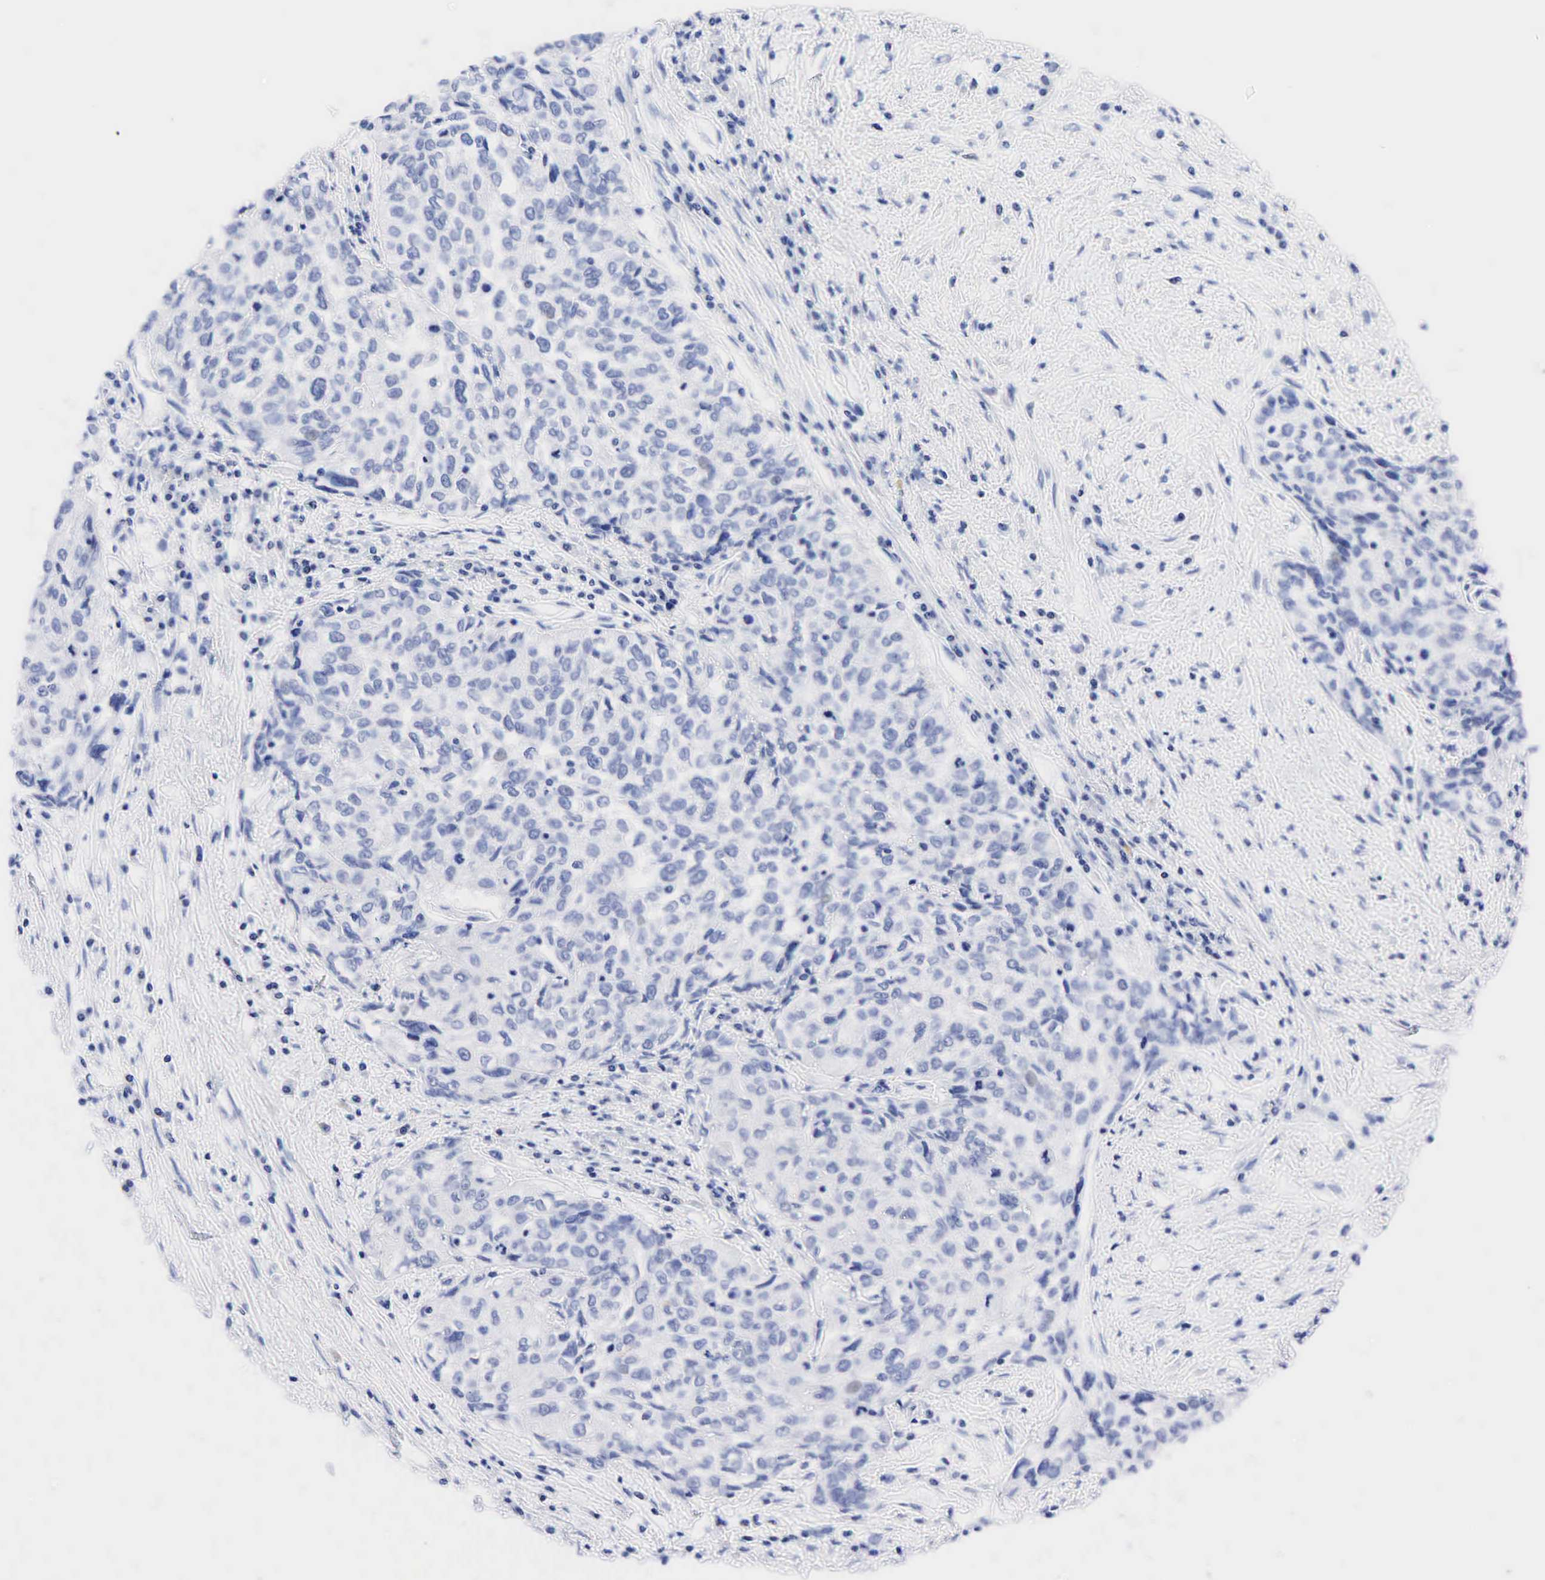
{"staining": {"intensity": "negative", "quantity": "none", "location": "none"}, "tissue": "cervical cancer", "cell_type": "Tumor cells", "image_type": "cancer", "snomed": [{"axis": "morphology", "description": "Squamous cell carcinoma, NOS"}, {"axis": "topography", "description": "Cervix"}], "caption": "High power microscopy histopathology image of an immunohistochemistry (IHC) histopathology image of cervical cancer (squamous cell carcinoma), revealing no significant staining in tumor cells.", "gene": "NKX2-1", "patient": {"sex": "female", "age": 57}}